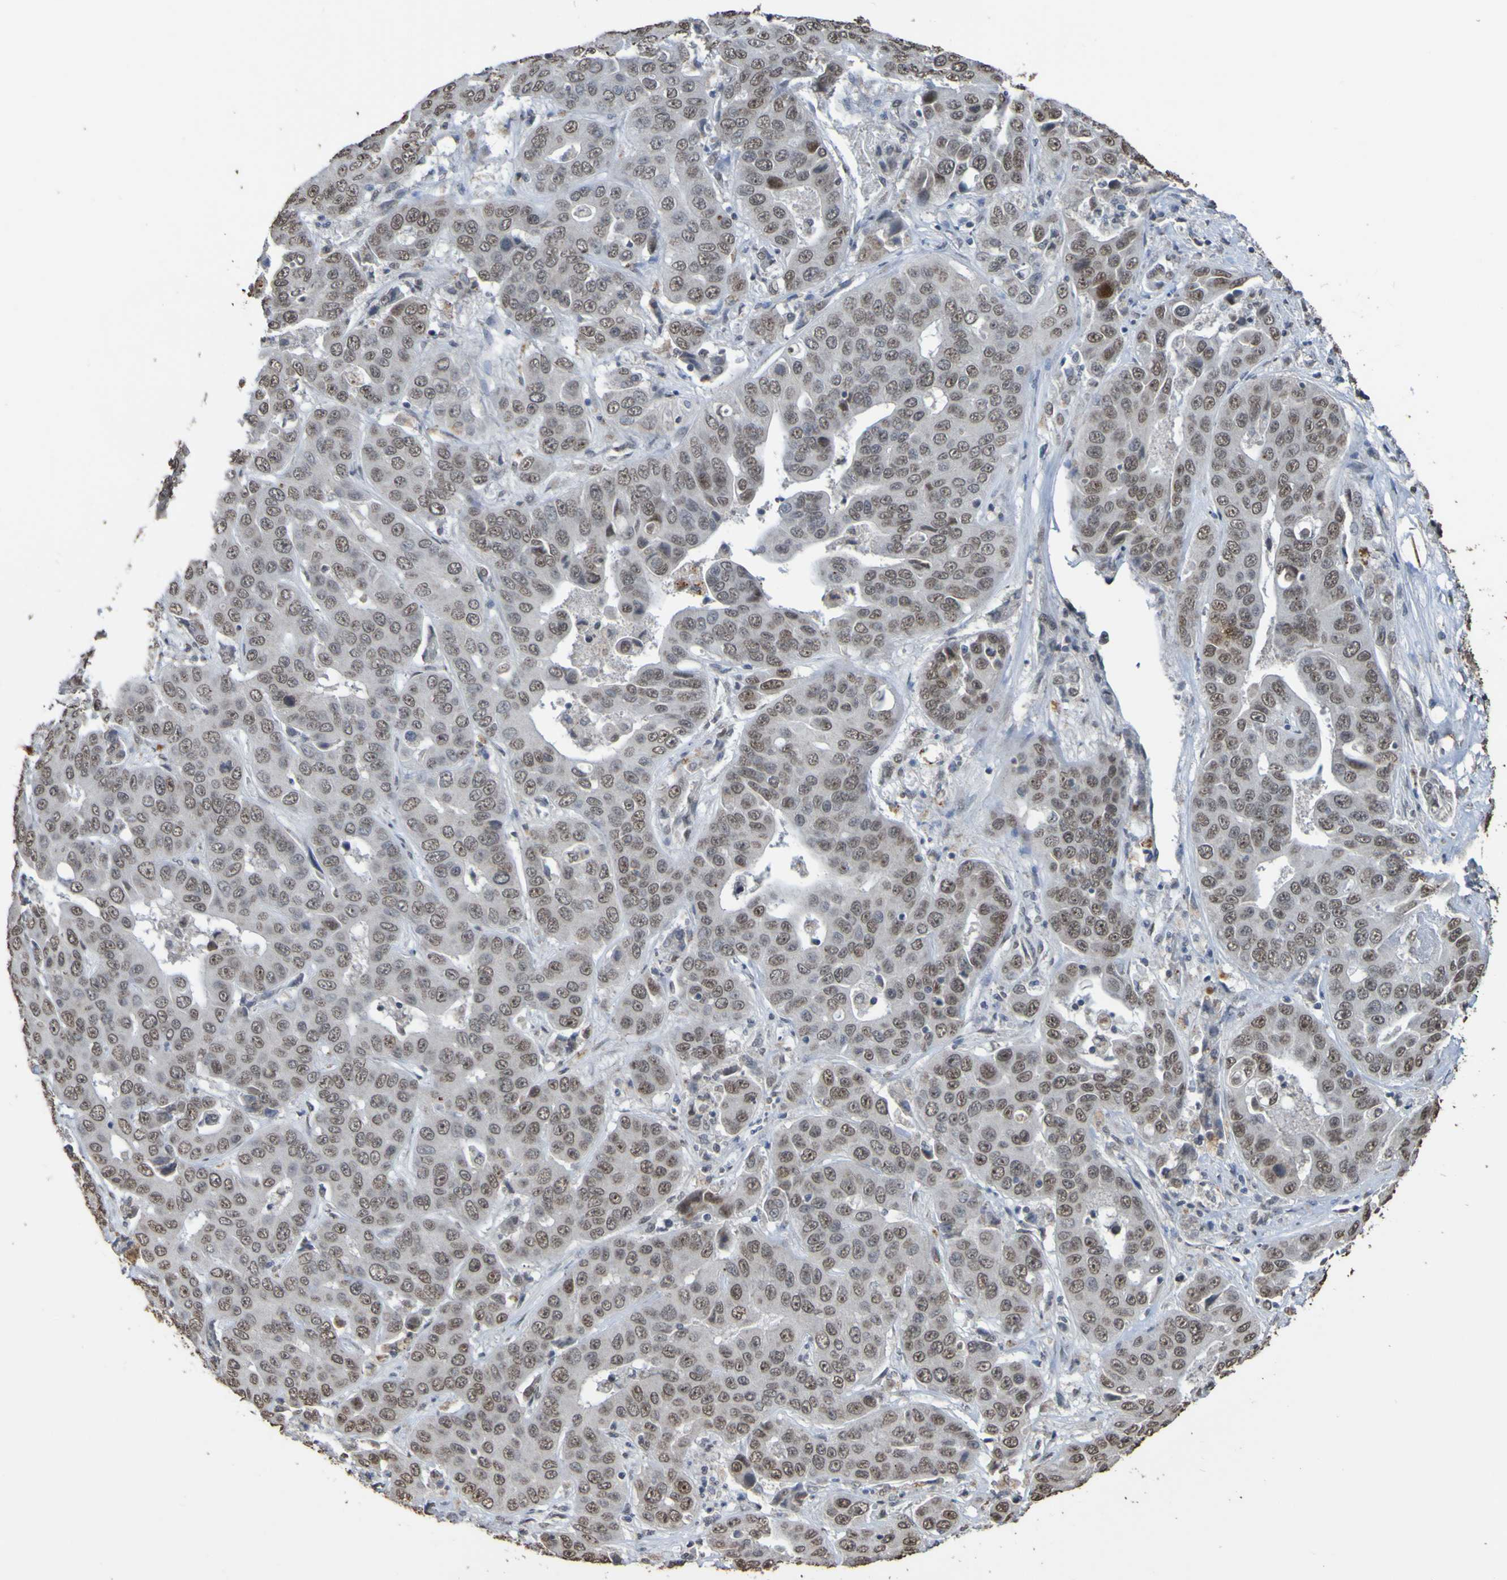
{"staining": {"intensity": "weak", "quantity": ">75%", "location": "nuclear"}, "tissue": "liver cancer", "cell_type": "Tumor cells", "image_type": "cancer", "snomed": [{"axis": "morphology", "description": "Cholangiocarcinoma"}, {"axis": "topography", "description": "Liver"}], "caption": "Protein analysis of liver cholangiocarcinoma tissue reveals weak nuclear expression in about >75% of tumor cells. (DAB (3,3'-diaminobenzidine) = brown stain, brightfield microscopy at high magnification).", "gene": "ALKBH2", "patient": {"sex": "female", "age": 52}}